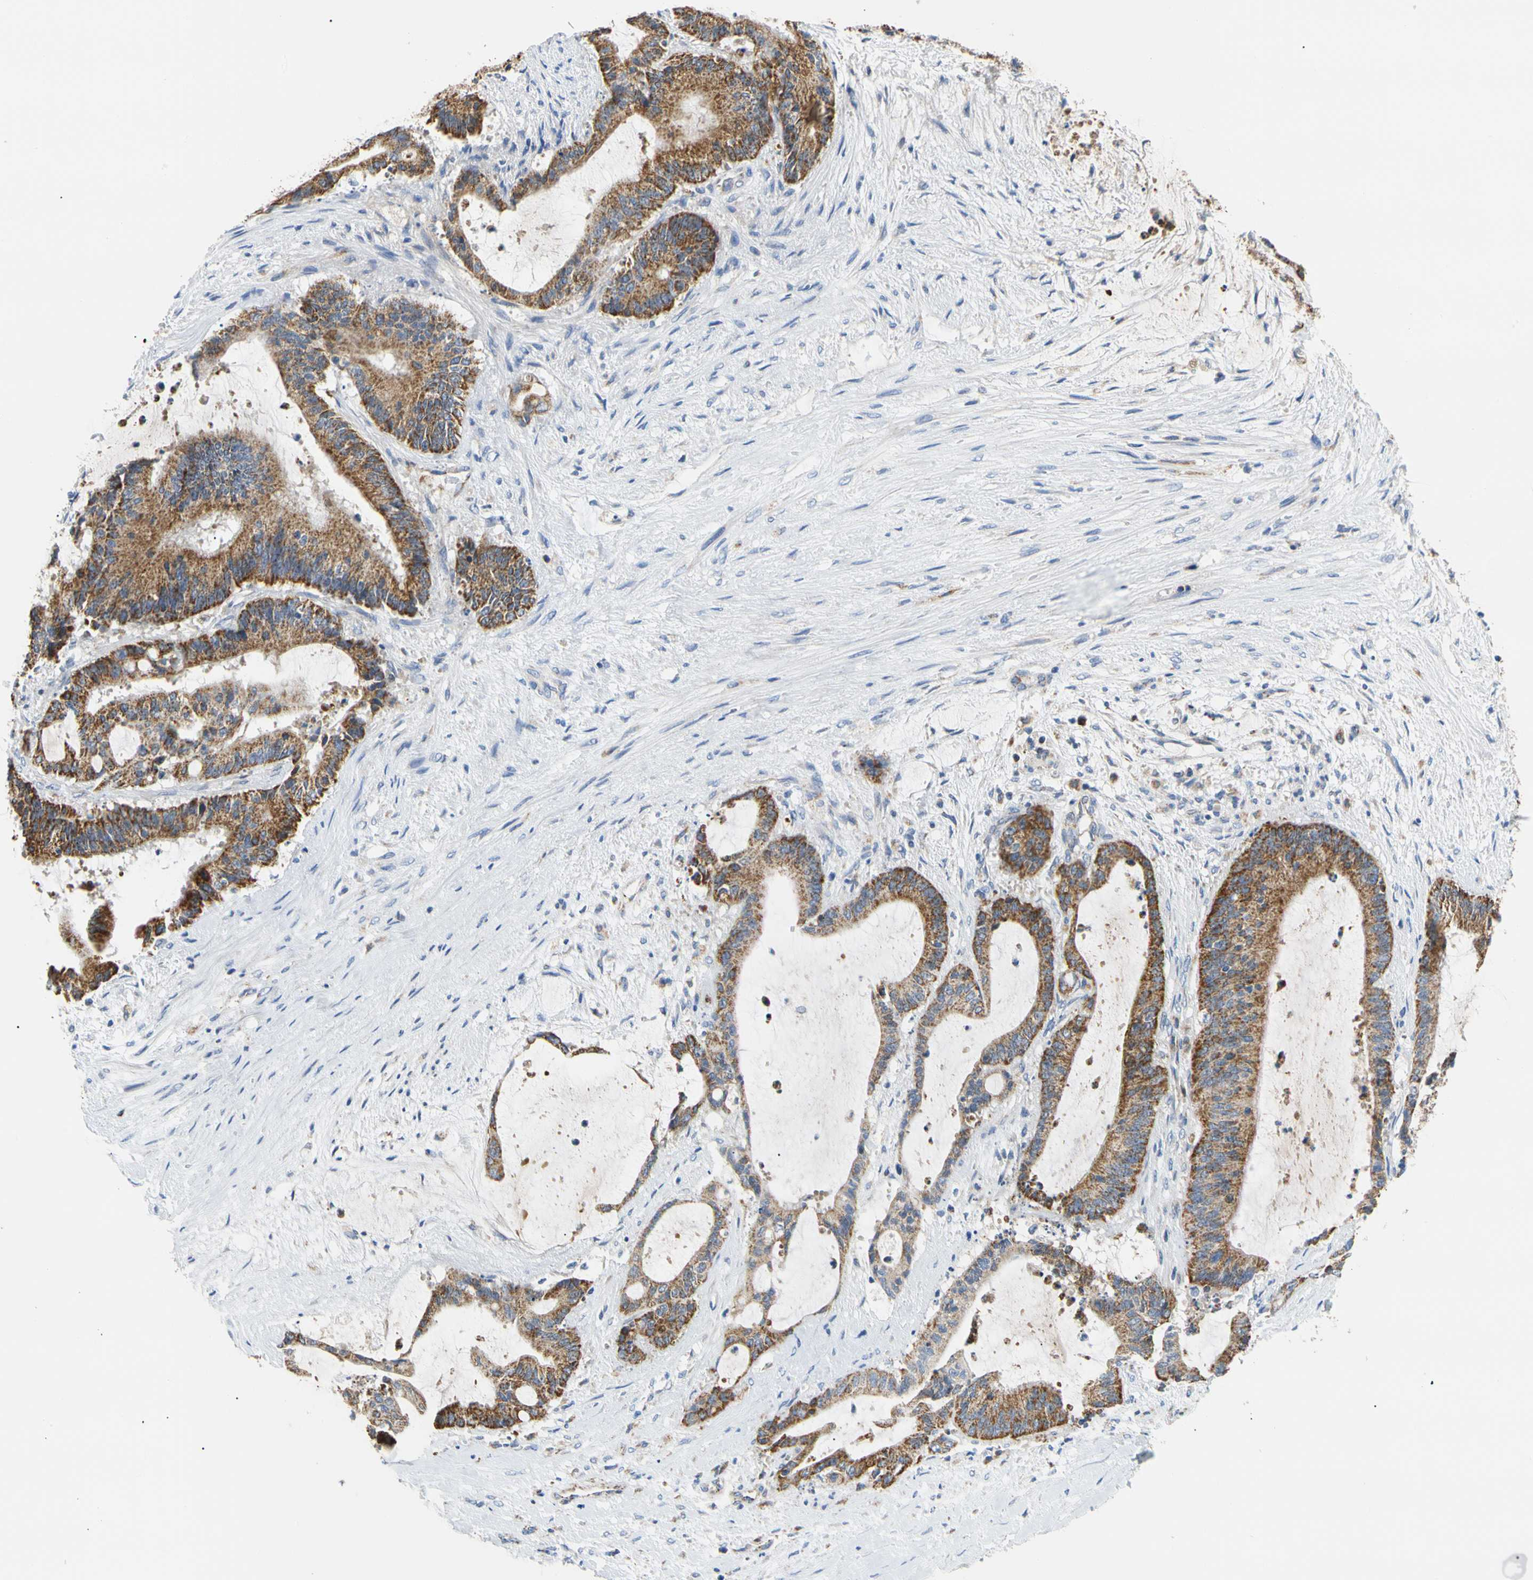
{"staining": {"intensity": "strong", "quantity": ">75%", "location": "cytoplasmic/membranous"}, "tissue": "liver cancer", "cell_type": "Tumor cells", "image_type": "cancer", "snomed": [{"axis": "morphology", "description": "Cholangiocarcinoma"}, {"axis": "topography", "description": "Liver"}], "caption": "Immunohistochemical staining of cholangiocarcinoma (liver) displays strong cytoplasmic/membranous protein positivity in about >75% of tumor cells.", "gene": "ACAT1", "patient": {"sex": "female", "age": 73}}